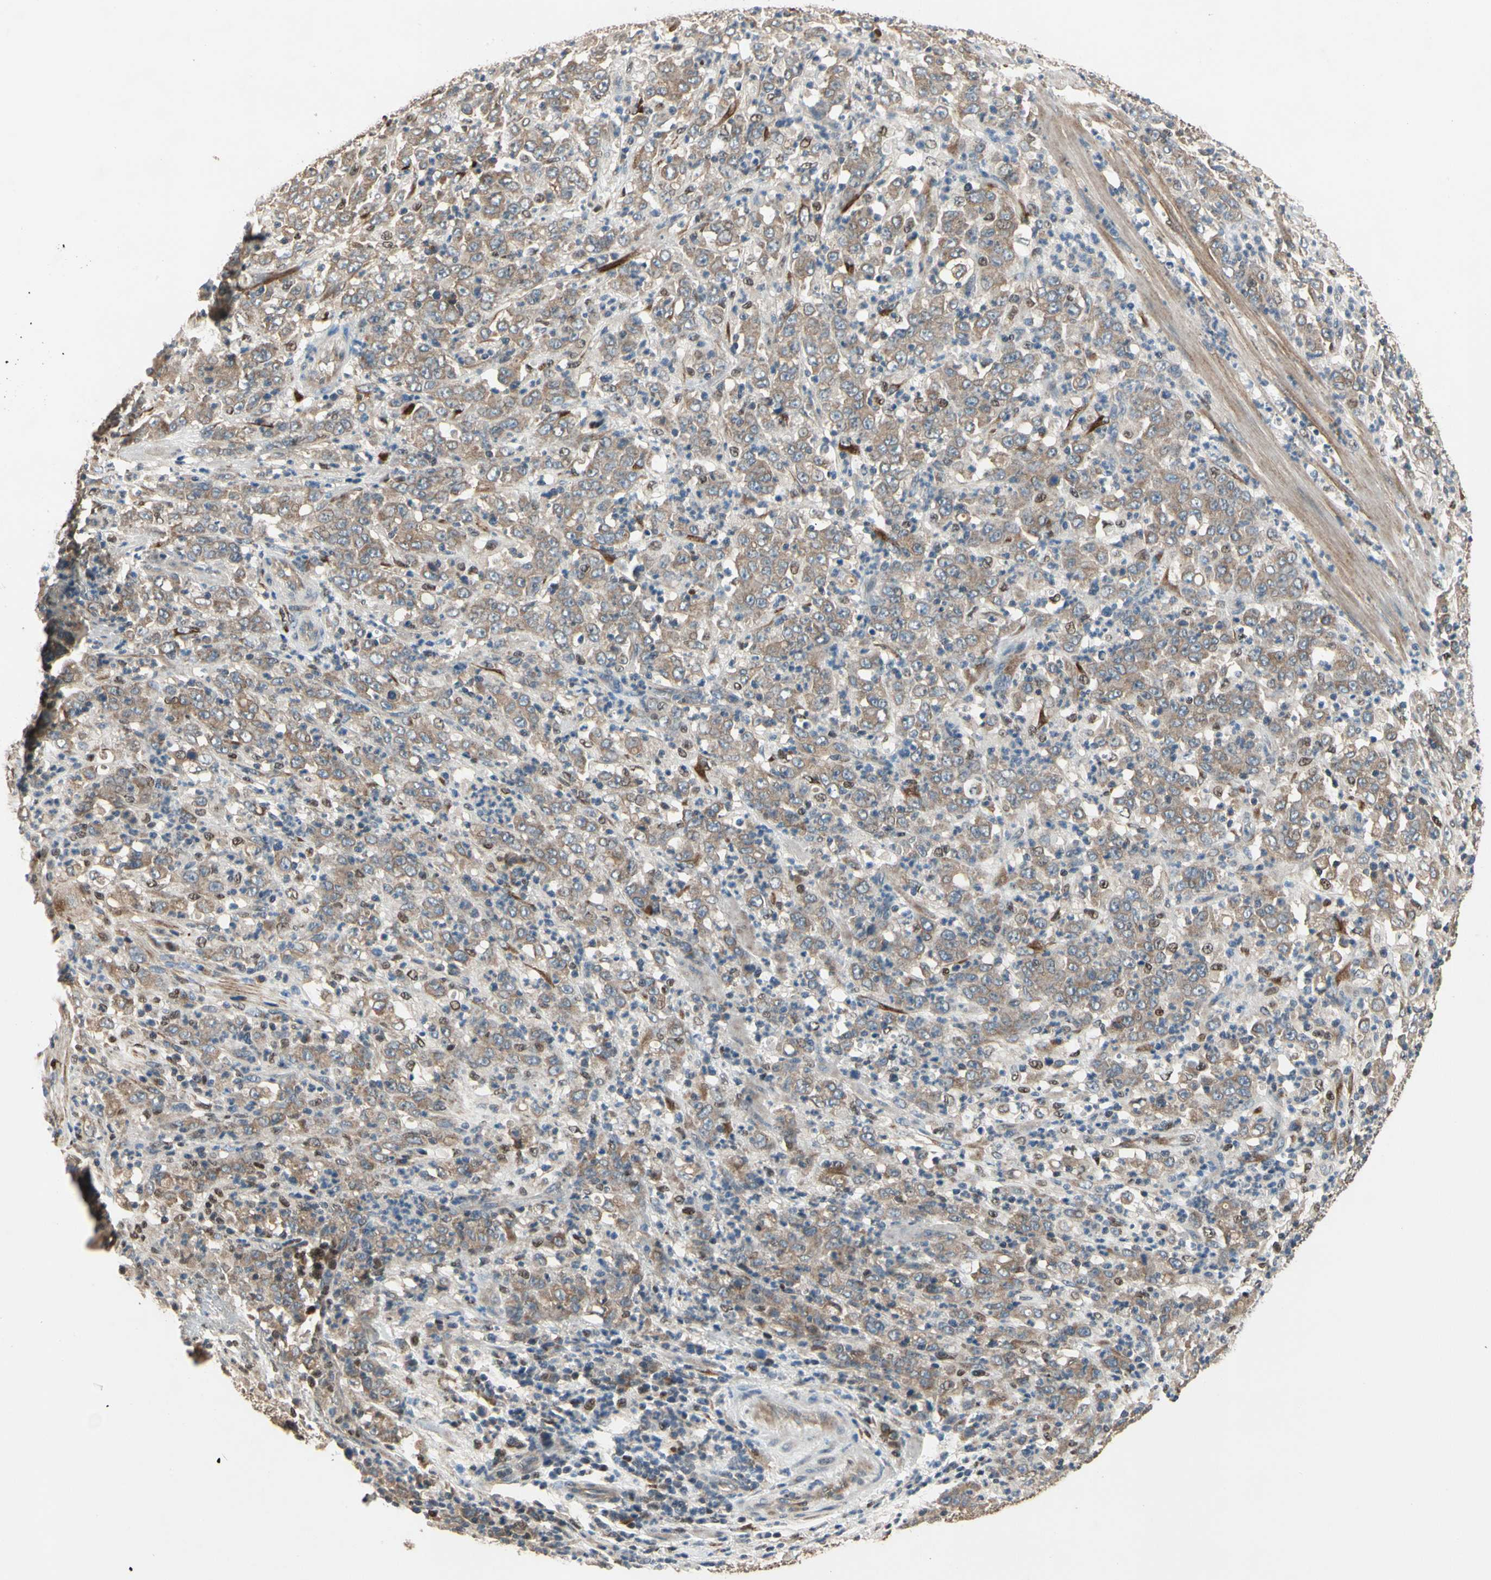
{"staining": {"intensity": "weak", "quantity": ">75%", "location": "cytoplasmic/membranous"}, "tissue": "stomach cancer", "cell_type": "Tumor cells", "image_type": "cancer", "snomed": [{"axis": "morphology", "description": "Adenocarcinoma, NOS"}, {"axis": "topography", "description": "Stomach, lower"}], "caption": "Immunohistochemistry (IHC) of human stomach adenocarcinoma exhibits low levels of weak cytoplasmic/membranous positivity in about >75% of tumor cells. The staining was performed using DAB to visualize the protein expression in brown, while the nuclei were stained in blue with hematoxylin (Magnification: 20x).", "gene": "CGREF1", "patient": {"sex": "female", "age": 71}}